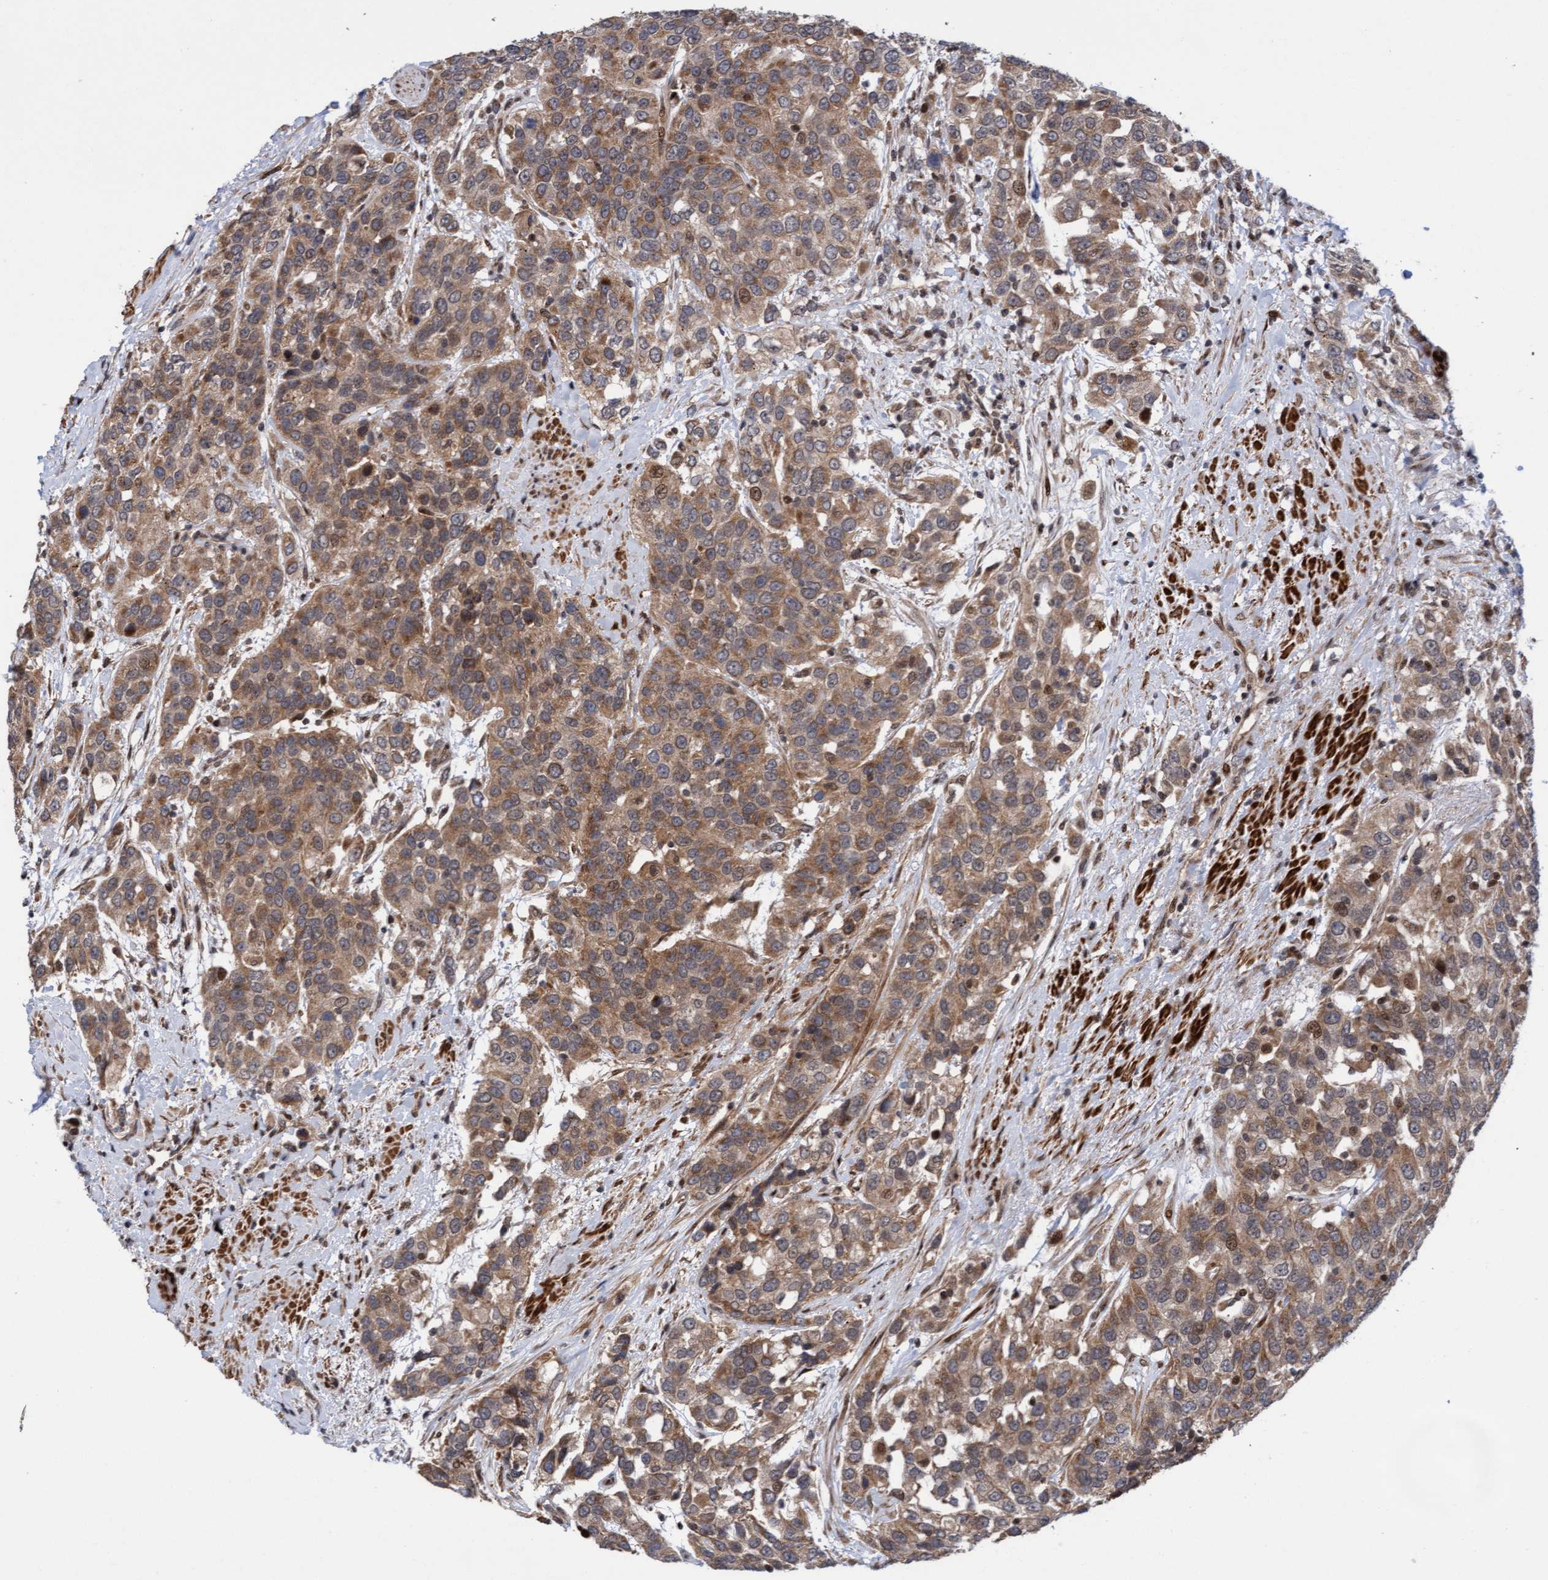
{"staining": {"intensity": "moderate", "quantity": ">75%", "location": "cytoplasmic/membranous"}, "tissue": "urothelial cancer", "cell_type": "Tumor cells", "image_type": "cancer", "snomed": [{"axis": "morphology", "description": "Urothelial carcinoma, High grade"}, {"axis": "topography", "description": "Urinary bladder"}], "caption": "A brown stain labels moderate cytoplasmic/membranous staining of a protein in high-grade urothelial carcinoma tumor cells. Nuclei are stained in blue.", "gene": "ITFG1", "patient": {"sex": "female", "age": 80}}